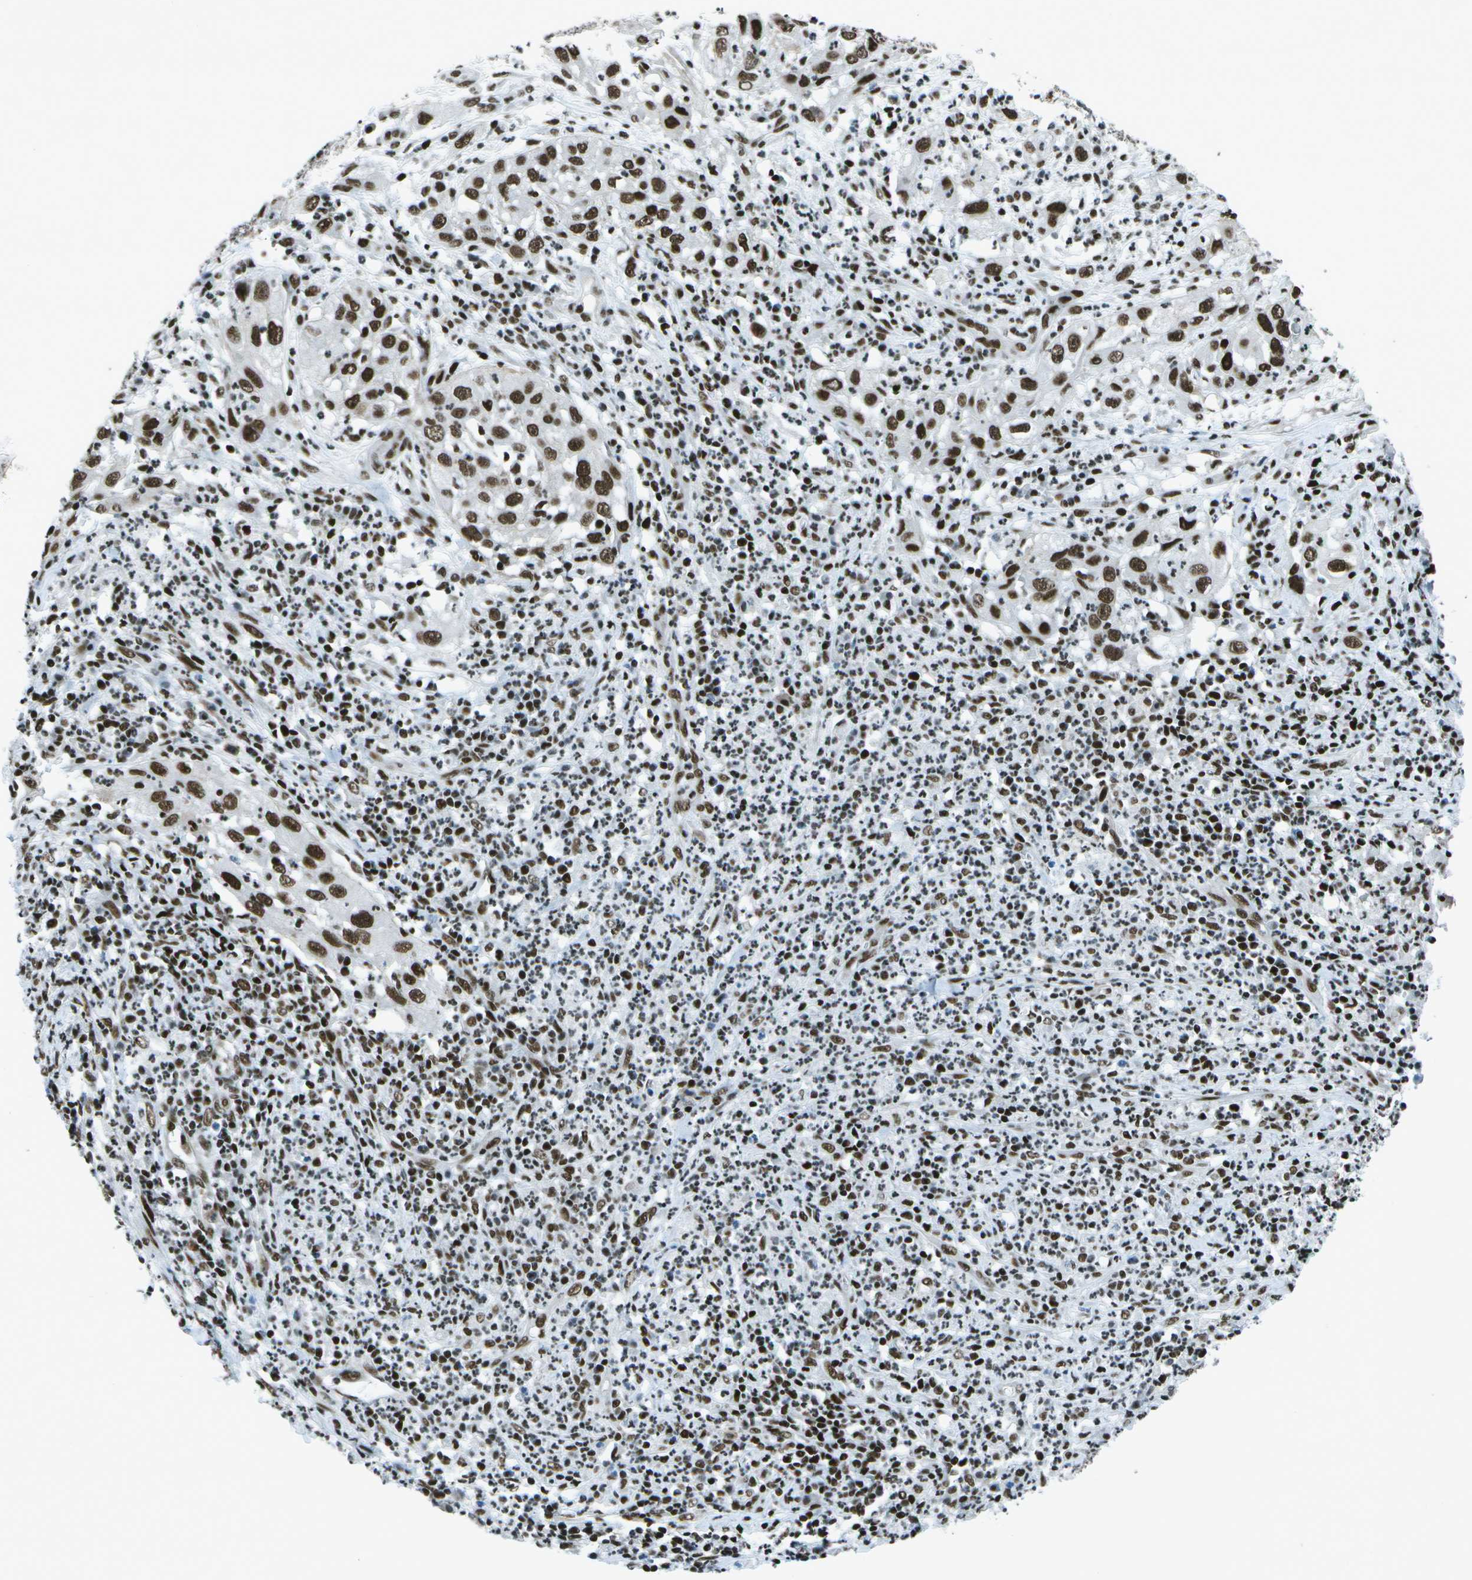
{"staining": {"intensity": "strong", "quantity": ">75%", "location": "nuclear"}, "tissue": "cervical cancer", "cell_type": "Tumor cells", "image_type": "cancer", "snomed": [{"axis": "morphology", "description": "Squamous cell carcinoma, NOS"}, {"axis": "topography", "description": "Cervix"}], "caption": "Cervical cancer was stained to show a protein in brown. There is high levels of strong nuclear positivity in about >75% of tumor cells.", "gene": "MTA2", "patient": {"sex": "female", "age": 32}}